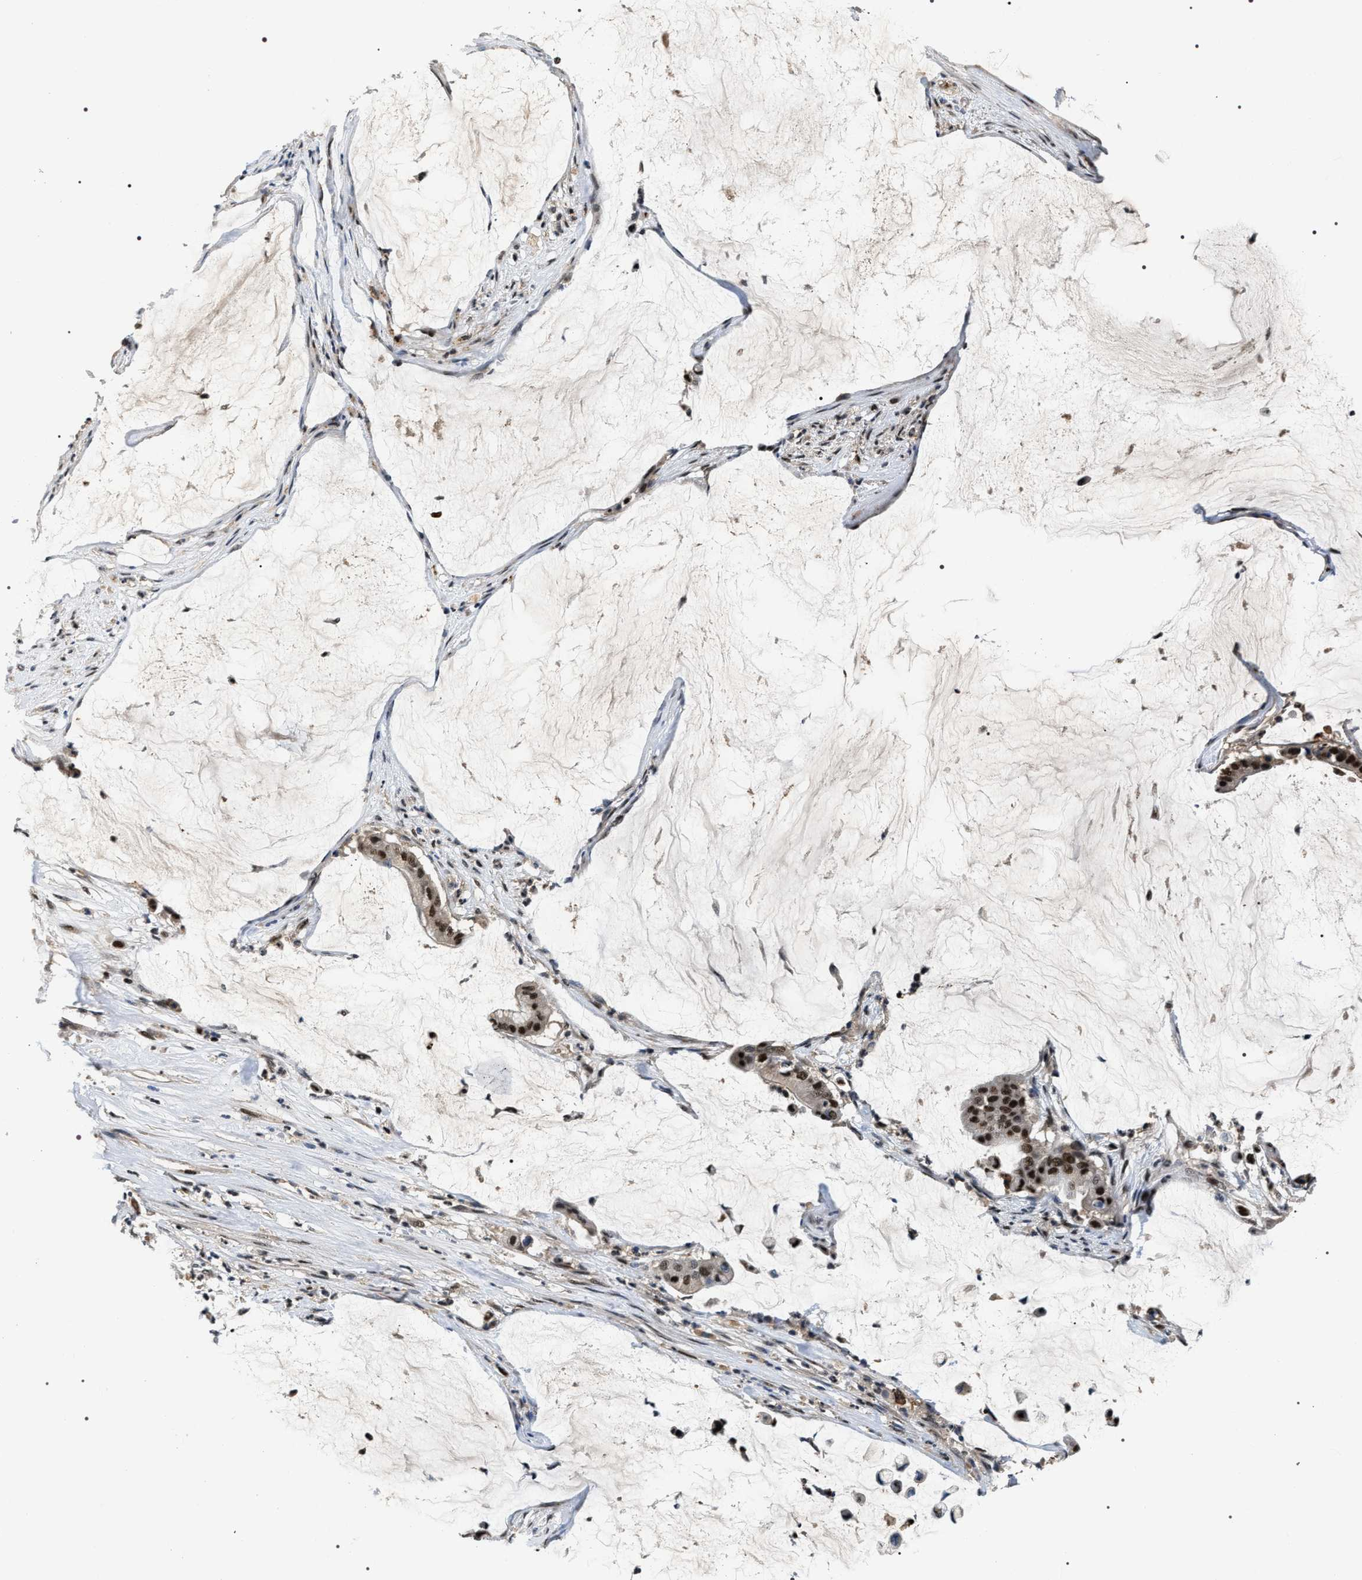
{"staining": {"intensity": "moderate", "quantity": ">75%", "location": "nuclear"}, "tissue": "pancreatic cancer", "cell_type": "Tumor cells", "image_type": "cancer", "snomed": [{"axis": "morphology", "description": "Adenocarcinoma, NOS"}, {"axis": "topography", "description": "Pancreas"}], "caption": "The immunohistochemical stain labels moderate nuclear staining in tumor cells of pancreatic cancer (adenocarcinoma) tissue.", "gene": "C7orf25", "patient": {"sex": "male", "age": 41}}